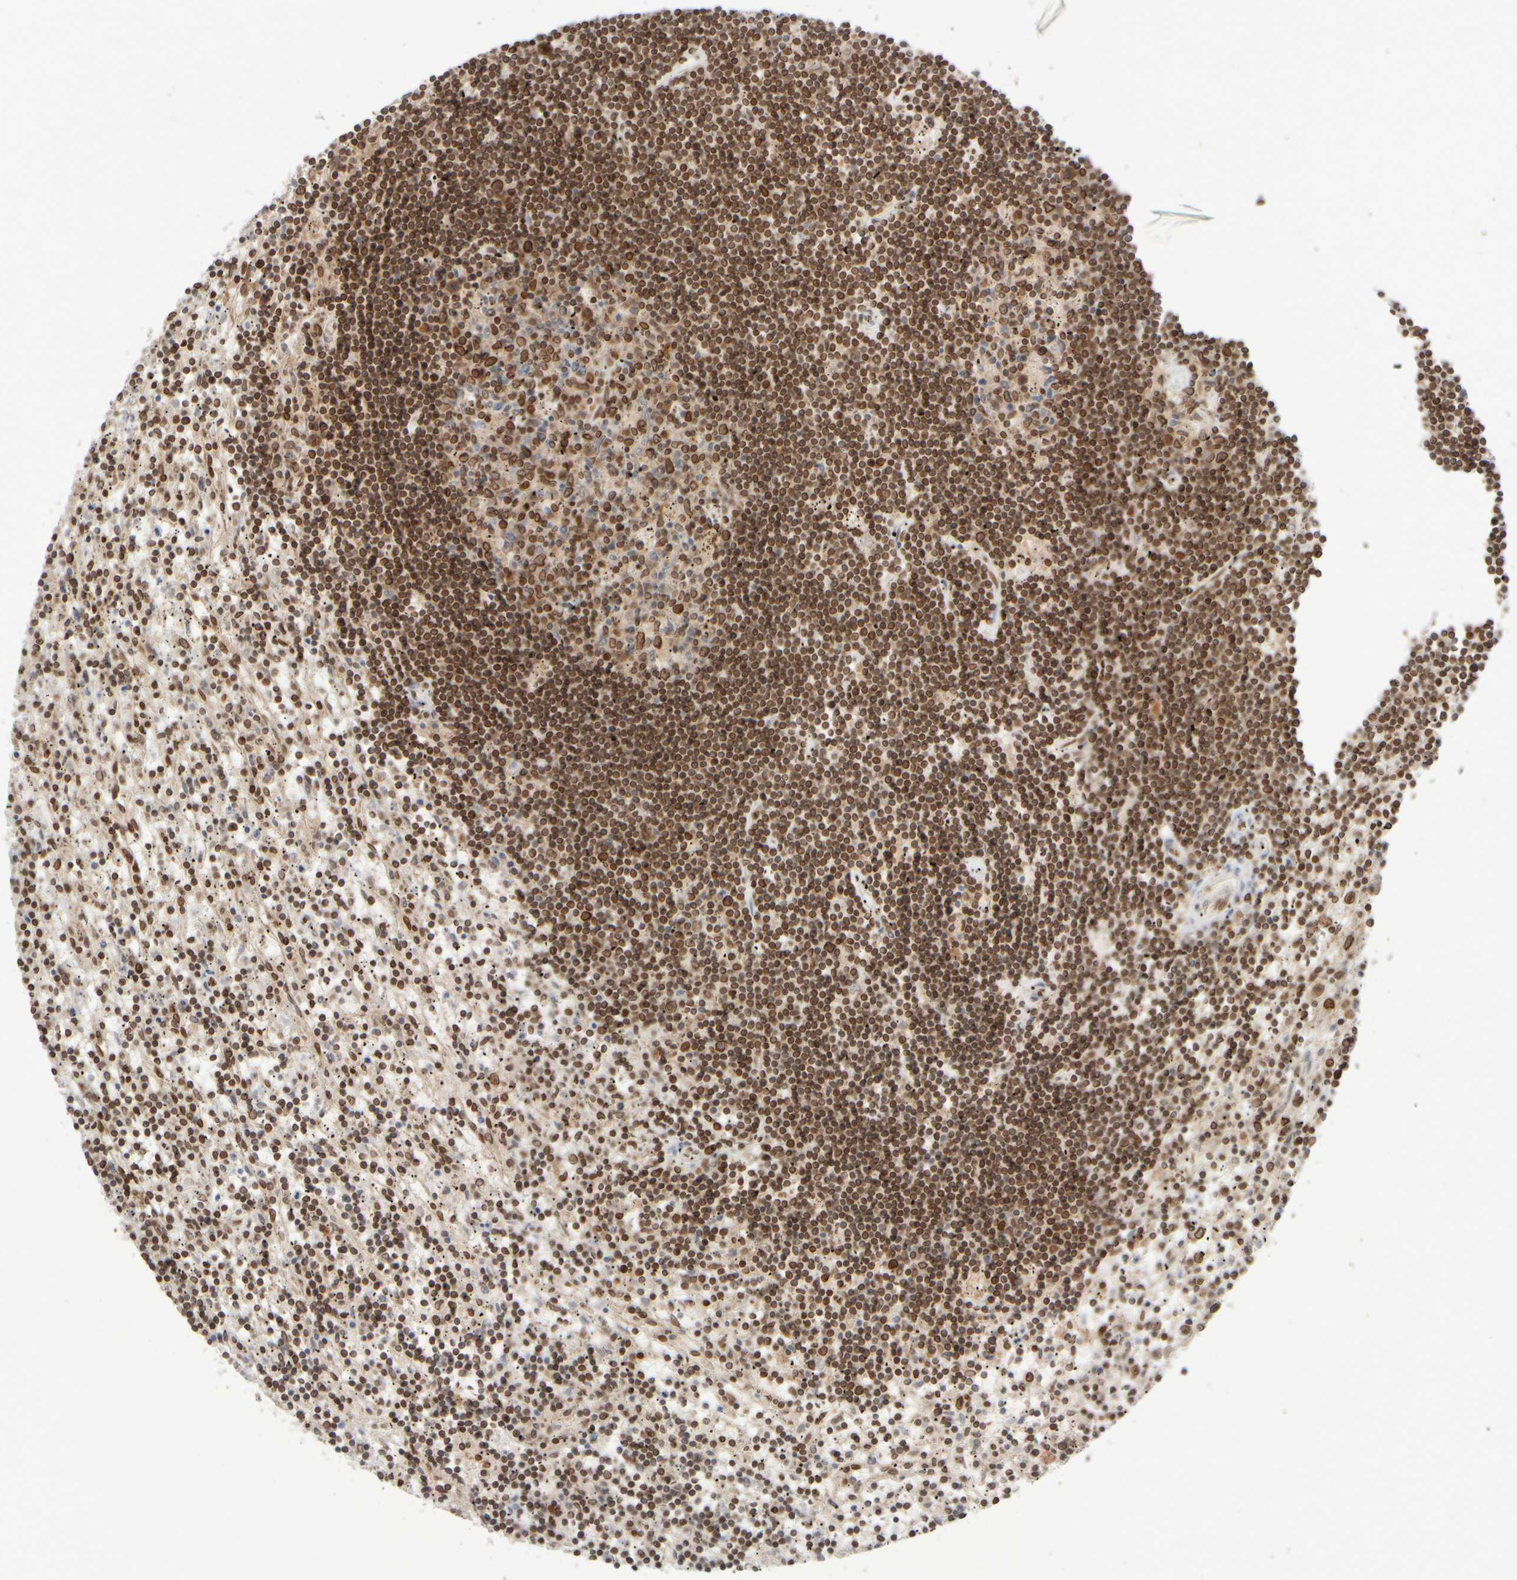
{"staining": {"intensity": "strong", "quantity": ">75%", "location": "cytoplasmic/membranous,nuclear"}, "tissue": "lymphoma", "cell_type": "Tumor cells", "image_type": "cancer", "snomed": [{"axis": "morphology", "description": "Malignant lymphoma, non-Hodgkin's type, Low grade"}, {"axis": "topography", "description": "Spleen"}], "caption": "Immunohistochemistry (IHC) of human lymphoma shows high levels of strong cytoplasmic/membranous and nuclear expression in about >75% of tumor cells. (DAB IHC with brightfield microscopy, high magnification).", "gene": "ZC3HC1", "patient": {"sex": "male", "age": 76}}